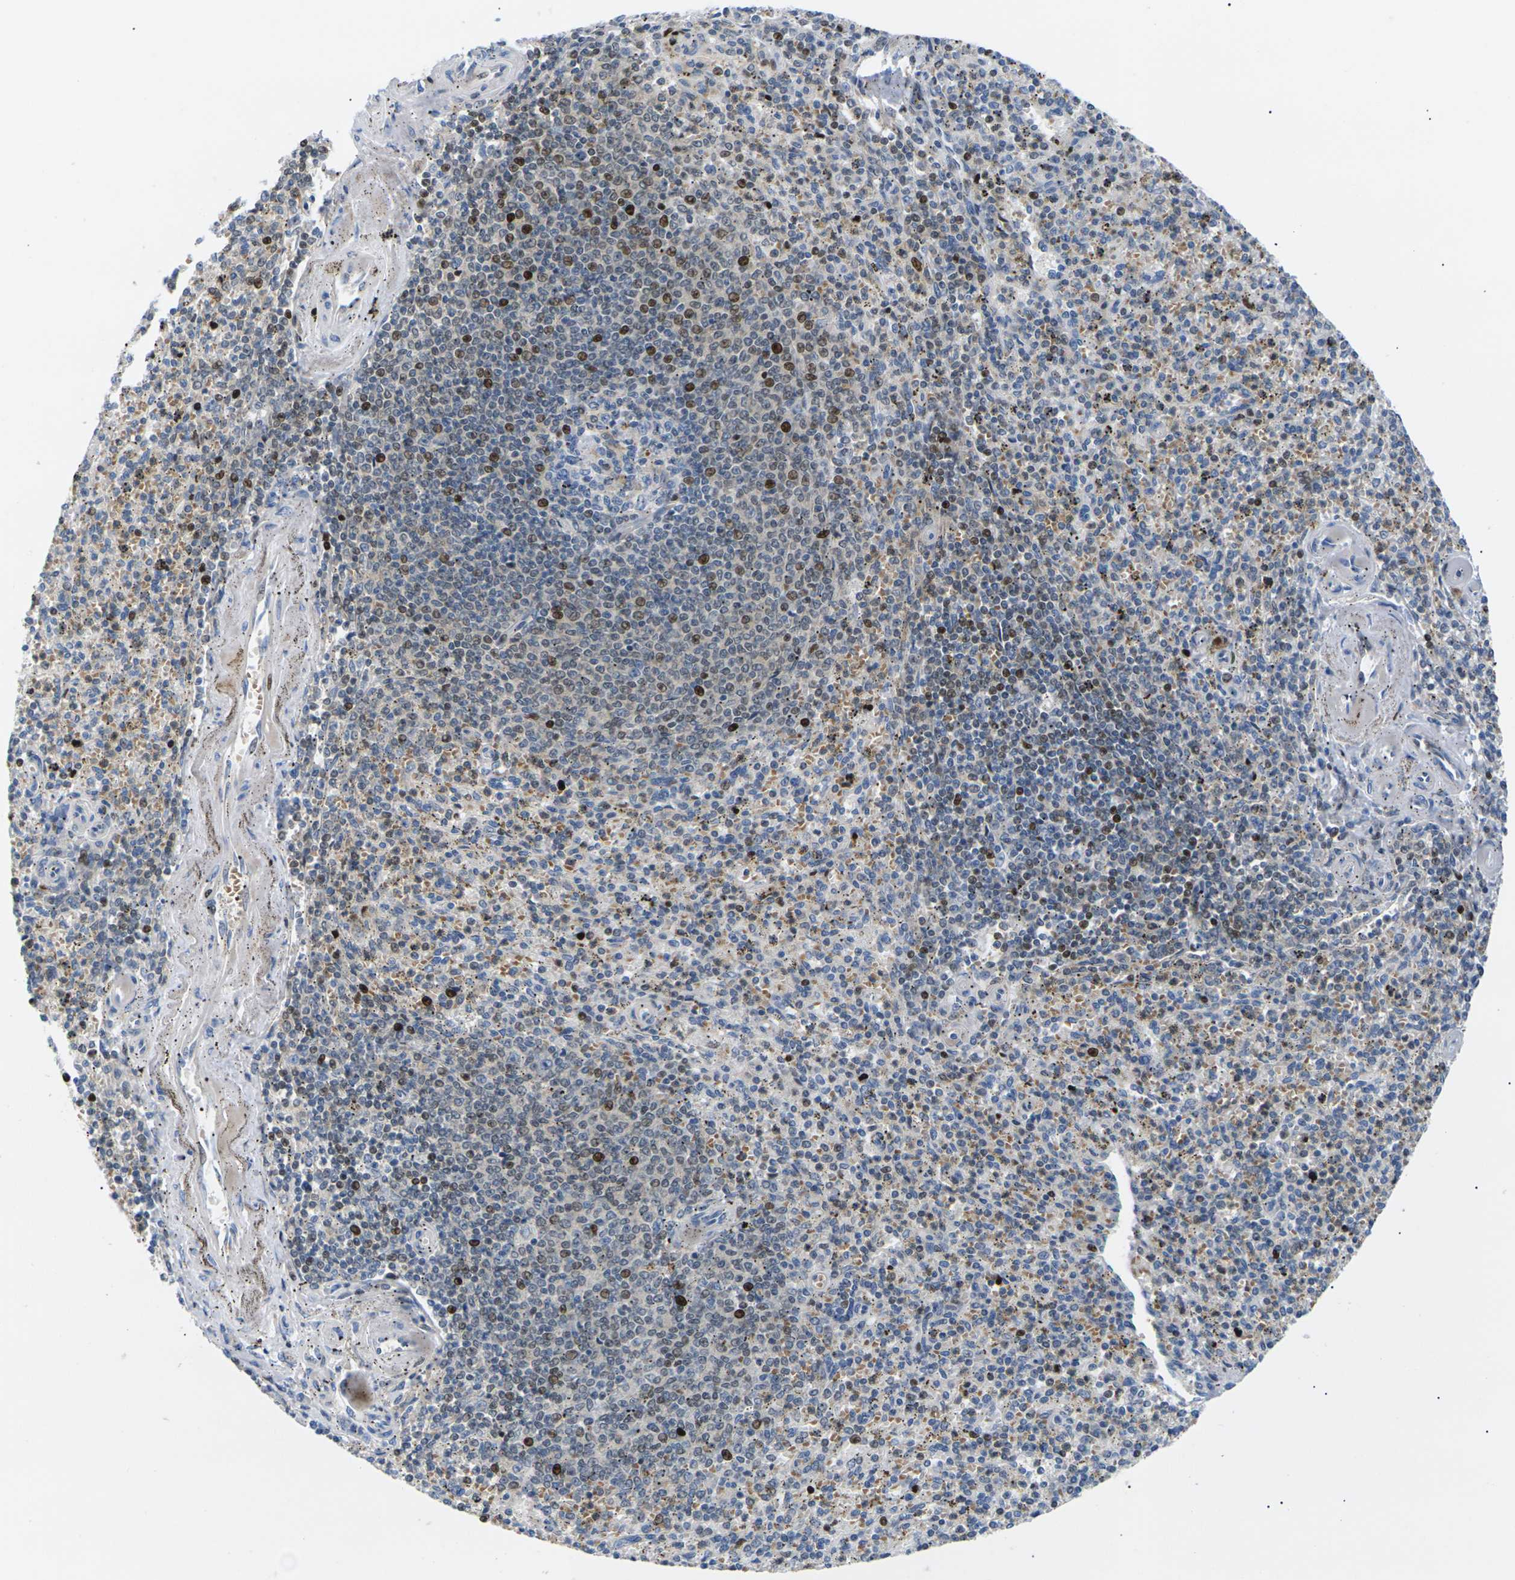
{"staining": {"intensity": "strong", "quantity": "25%-75%", "location": "nuclear"}, "tissue": "spleen", "cell_type": "Cells in red pulp", "image_type": "normal", "snomed": [{"axis": "morphology", "description": "Normal tissue, NOS"}, {"axis": "topography", "description": "Spleen"}], "caption": "About 25%-75% of cells in red pulp in normal human spleen display strong nuclear protein expression as visualized by brown immunohistochemical staining.", "gene": "RPS6KA3", "patient": {"sex": "male", "age": 72}}